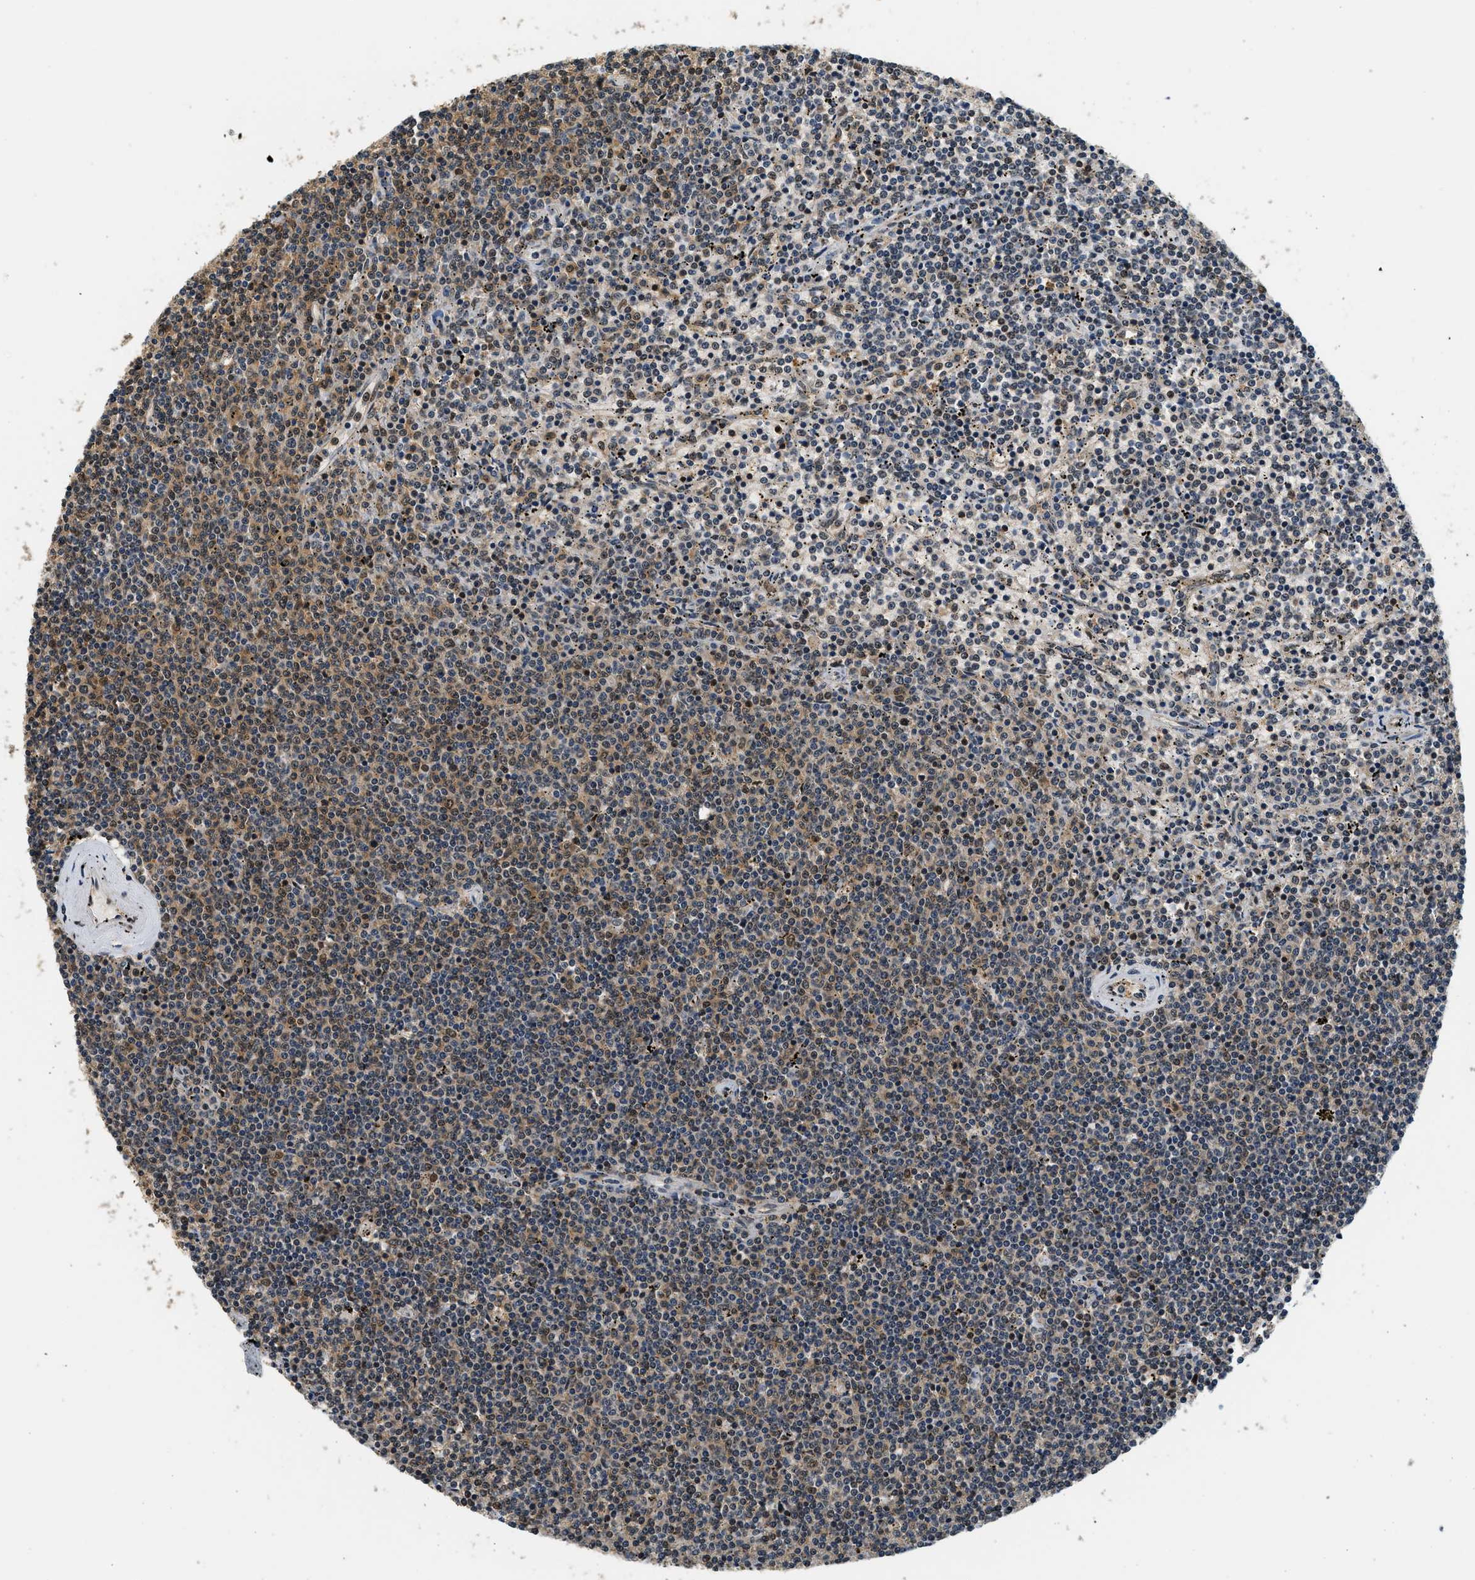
{"staining": {"intensity": "weak", "quantity": "25%-75%", "location": "cytoplasmic/membranous,nuclear"}, "tissue": "lymphoma", "cell_type": "Tumor cells", "image_type": "cancer", "snomed": [{"axis": "morphology", "description": "Malignant lymphoma, non-Hodgkin's type, Low grade"}, {"axis": "topography", "description": "Spleen"}], "caption": "IHC histopathology image of neoplastic tissue: lymphoma stained using immunohistochemistry demonstrates low levels of weak protein expression localized specifically in the cytoplasmic/membranous and nuclear of tumor cells, appearing as a cytoplasmic/membranous and nuclear brown color.", "gene": "PSMD3", "patient": {"sex": "female", "age": 50}}